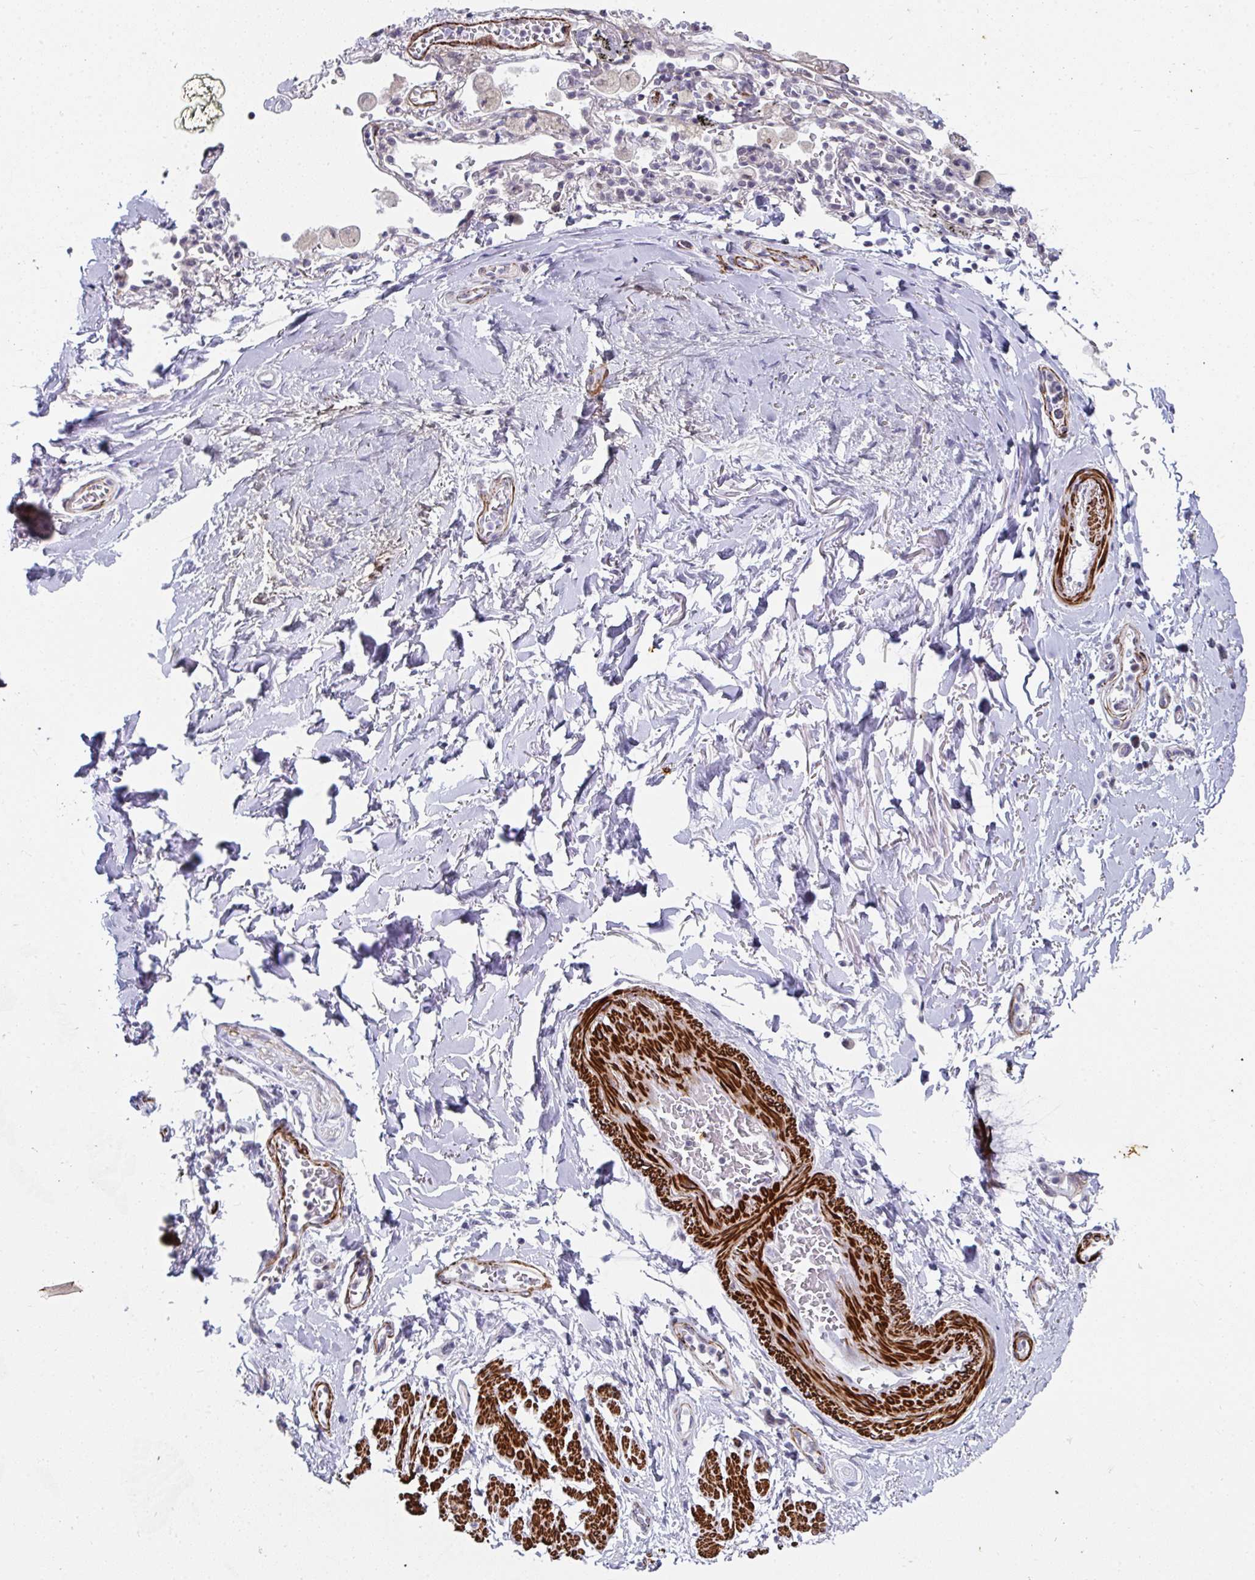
{"staining": {"intensity": "negative", "quantity": "none", "location": "none"}, "tissue": "adipose tissue", "cell_type": "Adipocytes", "image_type": "normal", "snomed": [{"axis": "morphology", "description": "Normal tissue, NOS"}, {"axis": "morphology", "description": "Degeneration, NOS"}, {"axis": "topography", "description": "Cartilage tissue"}, {"axis": "topography", "description": "Lung"}], "caption": "Adipose tissue stained for a protein using immunohistochemistry displays no staining adipocytes.", "gene": "GINS2", "patient": {"sex": "female", "age": 61}}